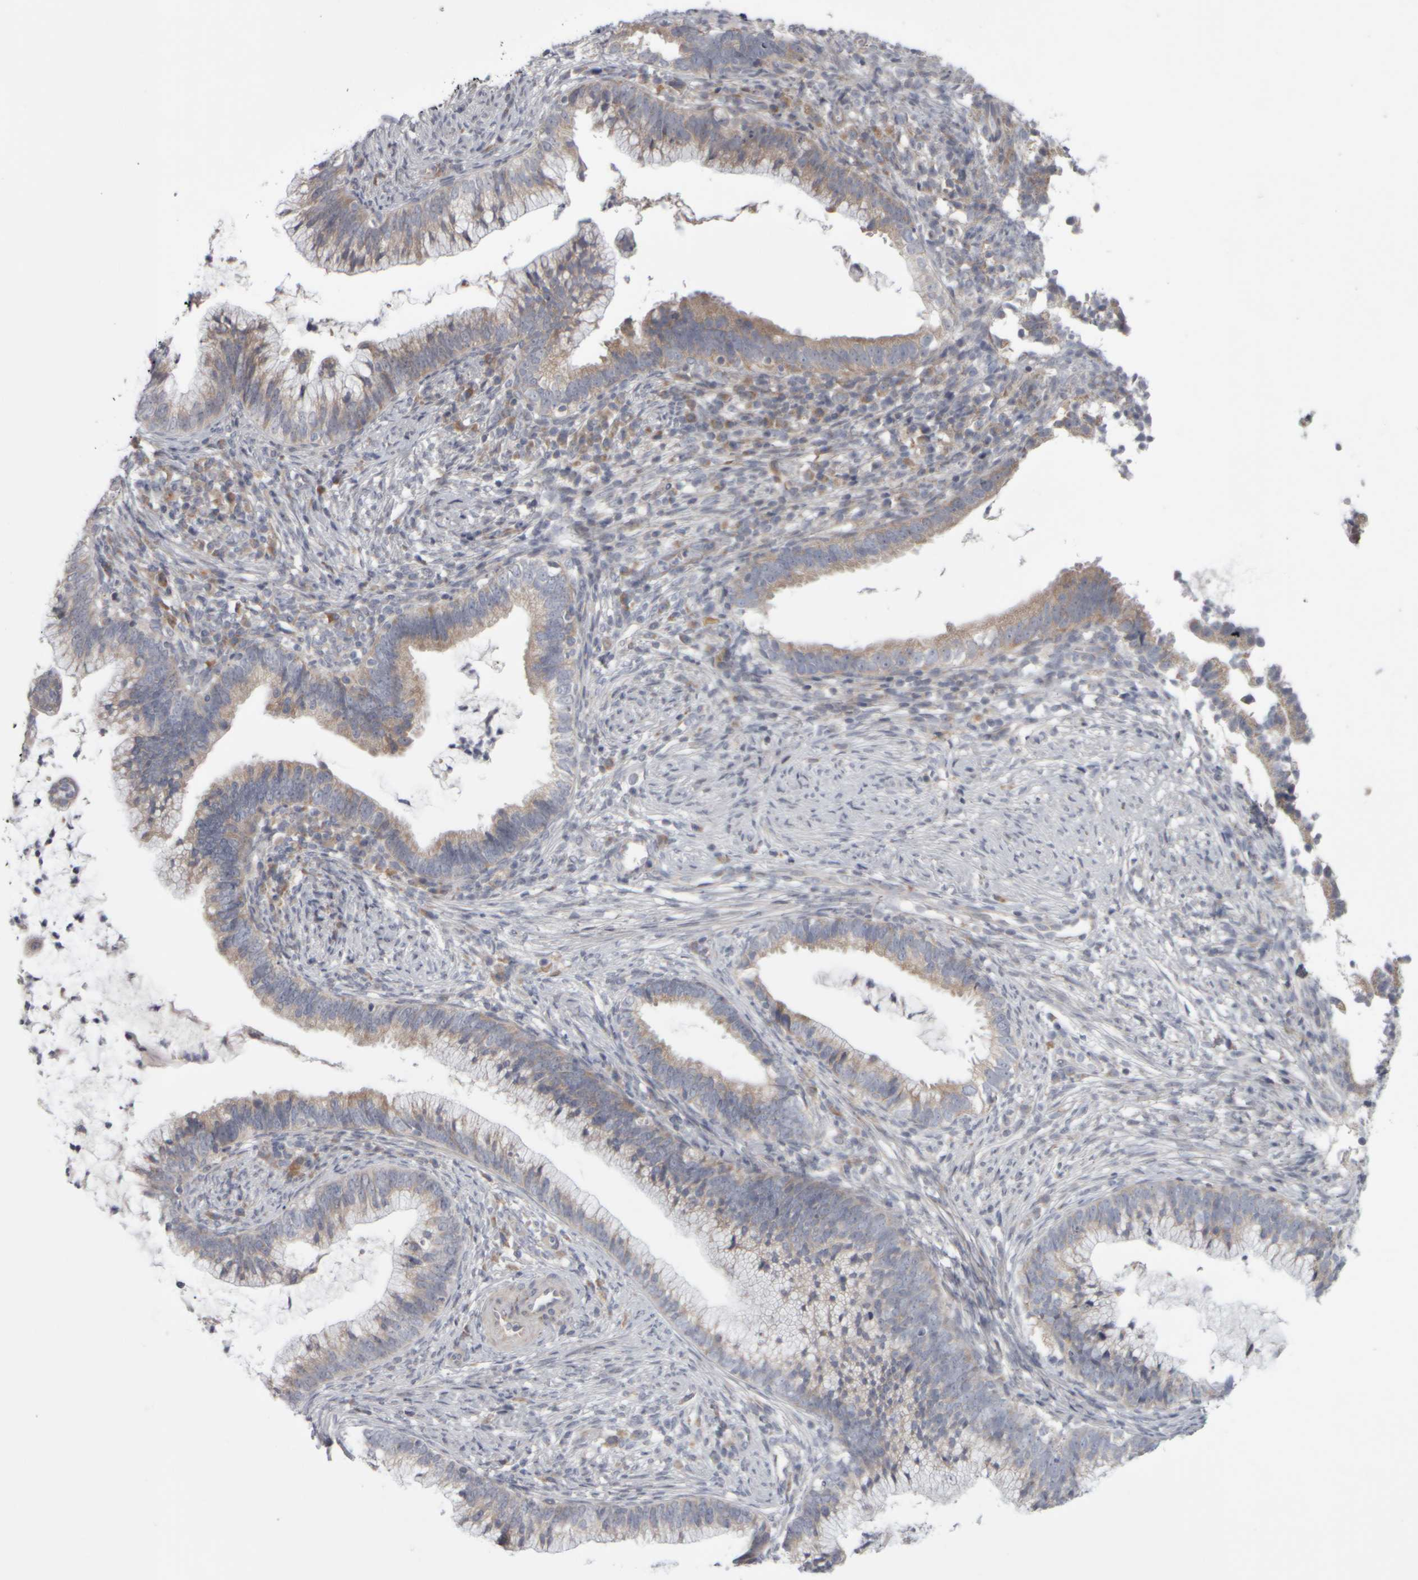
{"staining": {"intensity": "weak", "quantity": "25%-75%", "location": "cytoplasmic/membranous"}, "tissue": "cervical cancer", "cell_type": "Tumor cells", "image_type": "cancer", "snomed": [{"axis": "morphology", "description": "Adenocarcinoma, NOS"}, {"axis": "topography", "description": "Cervix"}], "caption": "DAB immunohistochemical staining of human adenocarcinoma (cervical) shows weak cytoplasmic/membranous protein expression in approximately 25%-75% of tumor cells.", "gene": "SCO1", "patient": {"sex": "female", "age": 36}}